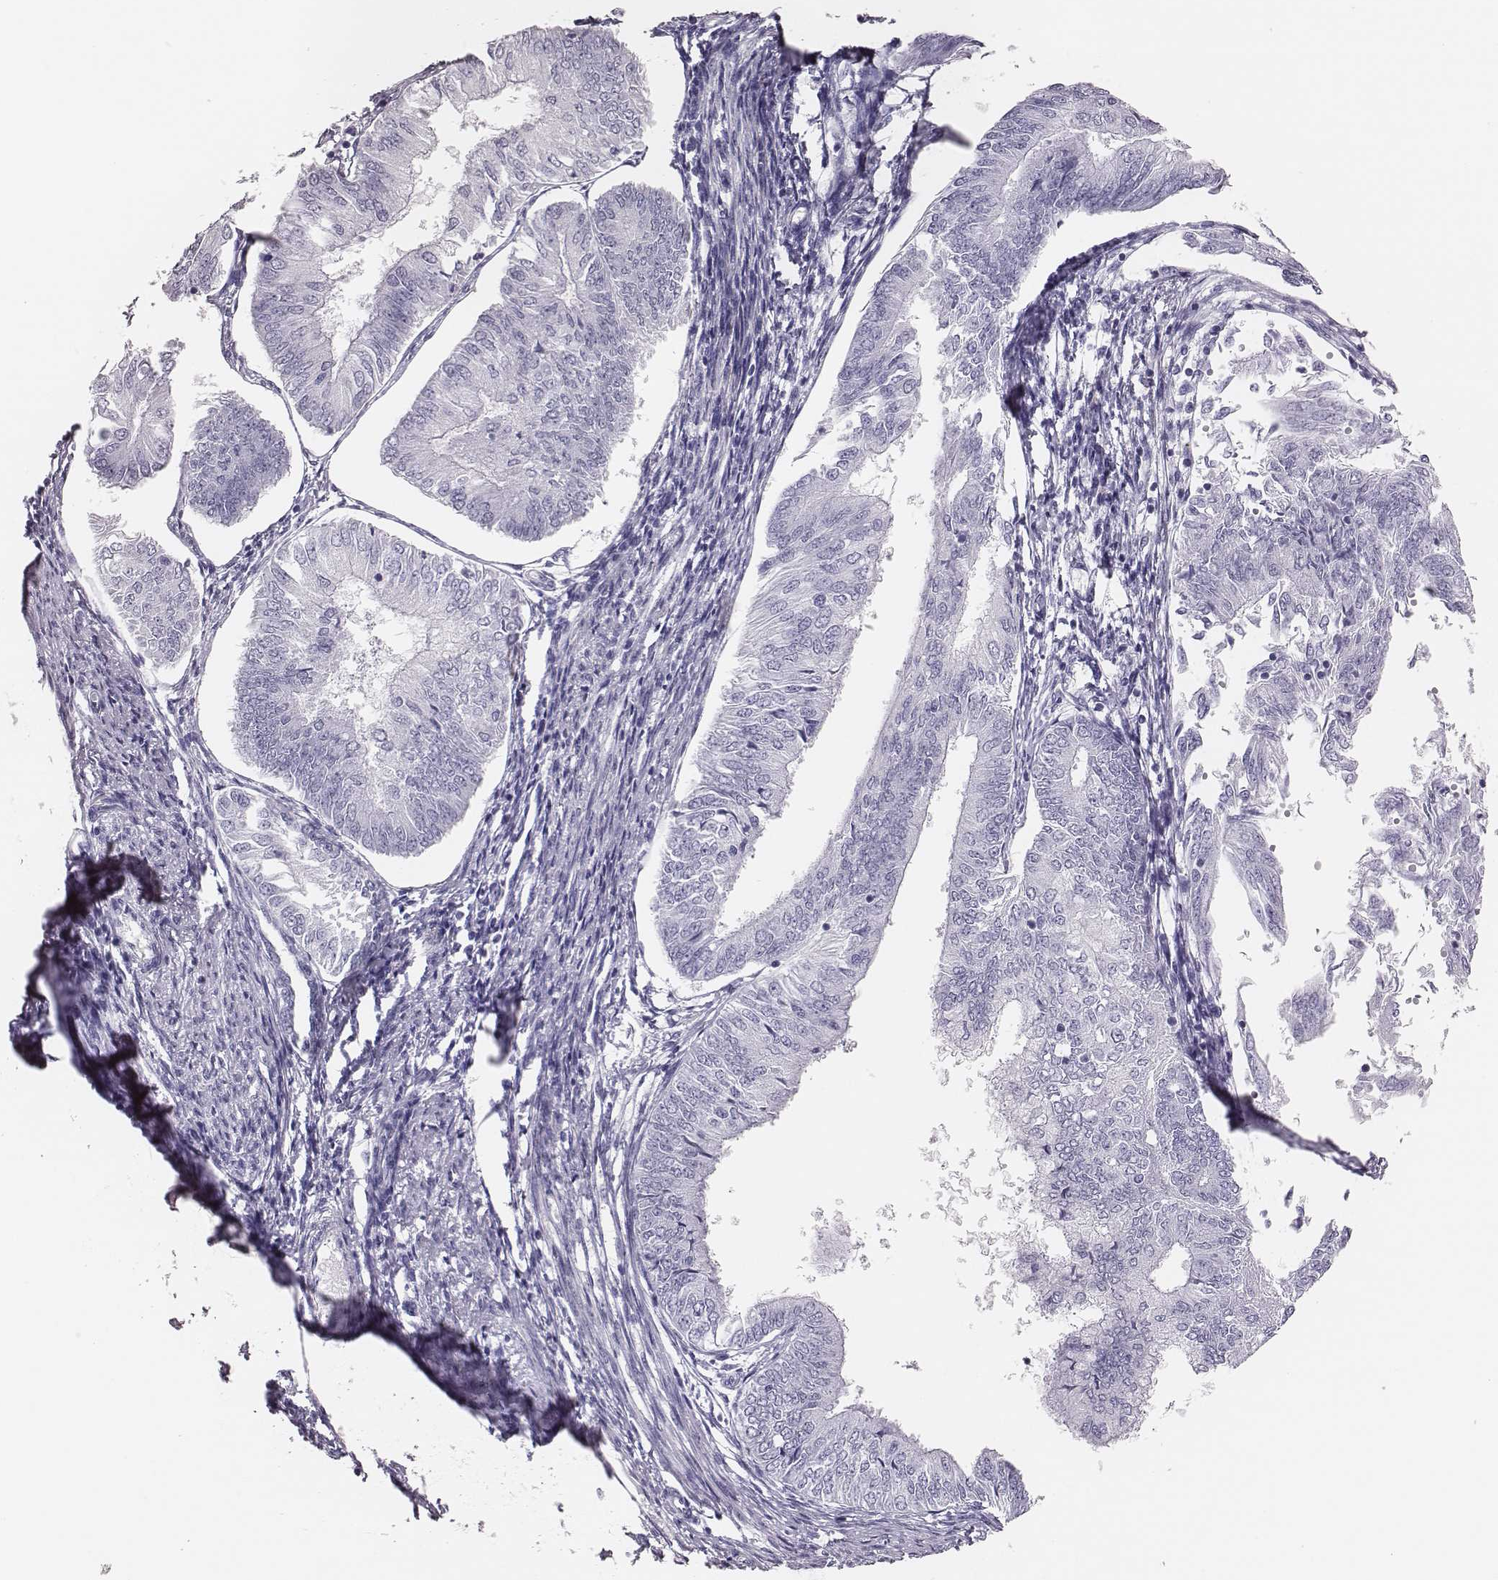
{"staining": {"intensity": "negative", "quantity": "none", "location": "none"}, "tissue": "endometrial cancer", "cell_type": "Tumor cells", "image_type": "cancer", "snomed": [{"axis": "morphology", "description": "Adenocarcinoma, NOS"}, {"axis": "topography", "description": "Endometrium"}], "caption": "Human endometrial cancer stained for a protein using IHC displays no positivity in tumor cells.", "gene": "H1-6", "patient": {"sex": "female", "age": 58}}